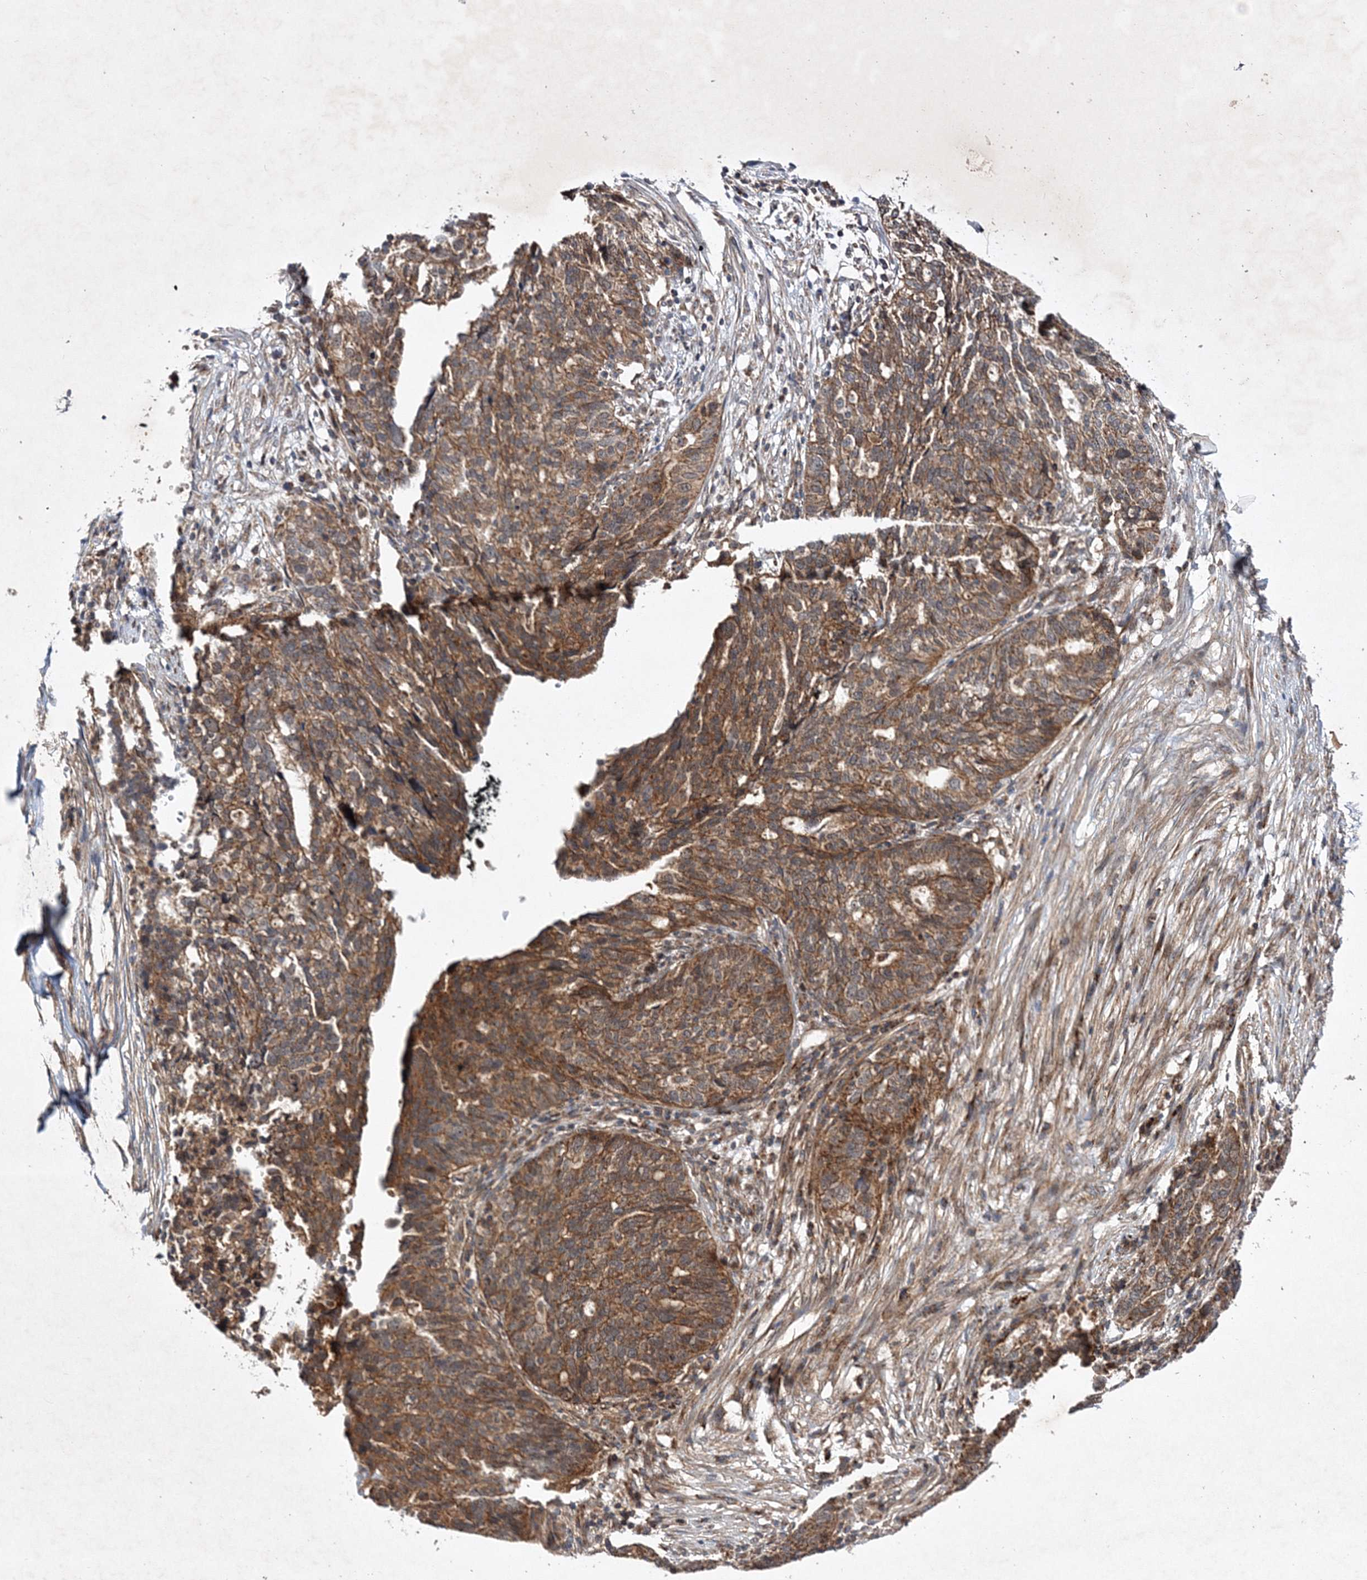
{"staining": {"intensity": "moderate", "quantity": ">75%", "location": "cytoplasmic/membranous"}, "tissue": "ovarian cancer", "cell_type": "Tumor cells", "image_type": "cancer", "snomed": [{"axis": "morphology", "description": "Cystadenocarcinoma, serous, NOS"}, {"axis": "topography", "description": "Ovary"}], "caption": "A histopathology image of ovarian cancer (serous cystadenocarcinoma) stained for a protein exhibits moderate cytoplasmic/membranous brown staining in tumor cells. The protein of interest is shown in brown color, while the nuclei are stained blue.", "gene": "SCRN3", "patient": {"sex": "female", "age": 59}}